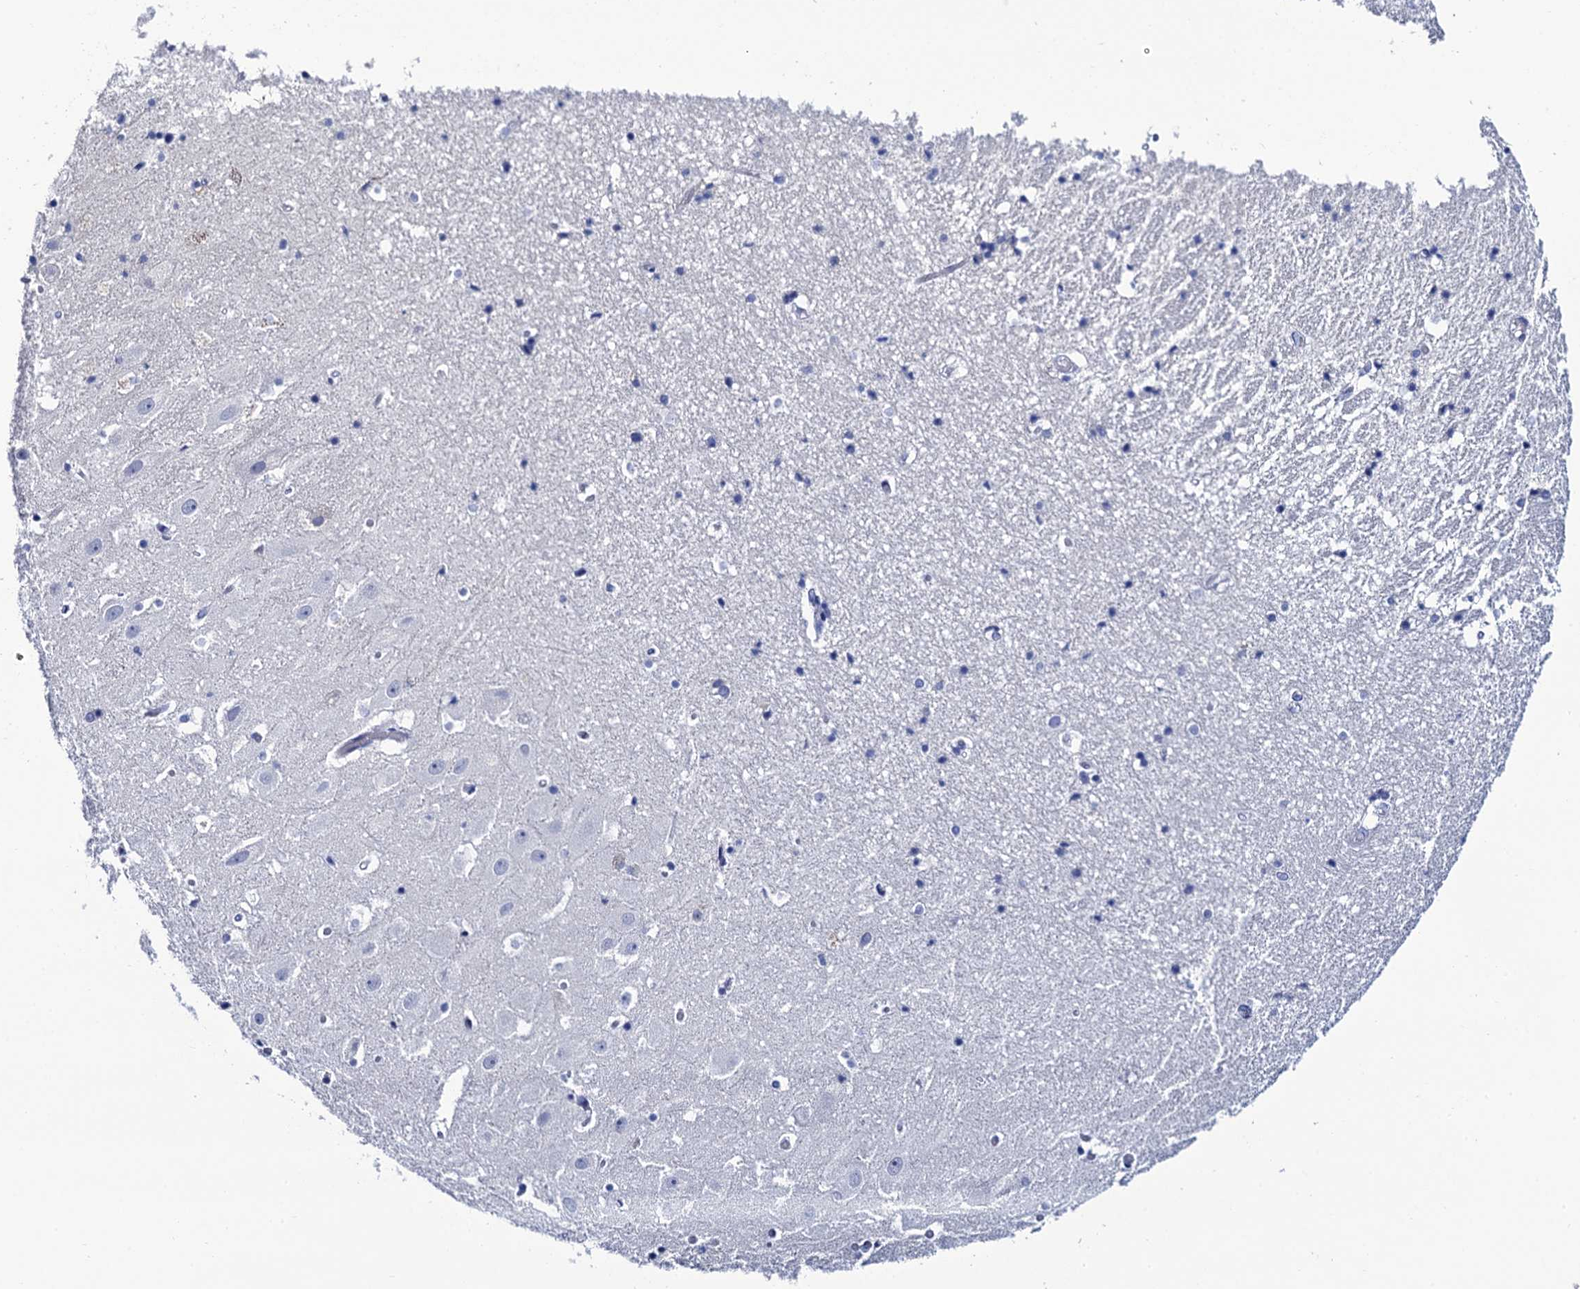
{"staining": {"intensity": "negative", "quantity": "none", "location": "none"}, "tissue": "hippocampus", "cell_type": "Glial cells", "image_type": "normal", "snomed": [{"axis": "morphology", "description": "Normal tissue, NOS"}, {"axis": "topography", "description": "Hippocampus"}], "caption": "Glial cells show no significant expression in normal hippocampus. (DAB immunohistochemistry, high magnification).", "gene": "RAB3IP", "patient": {"sex": "female", "age": 52}}